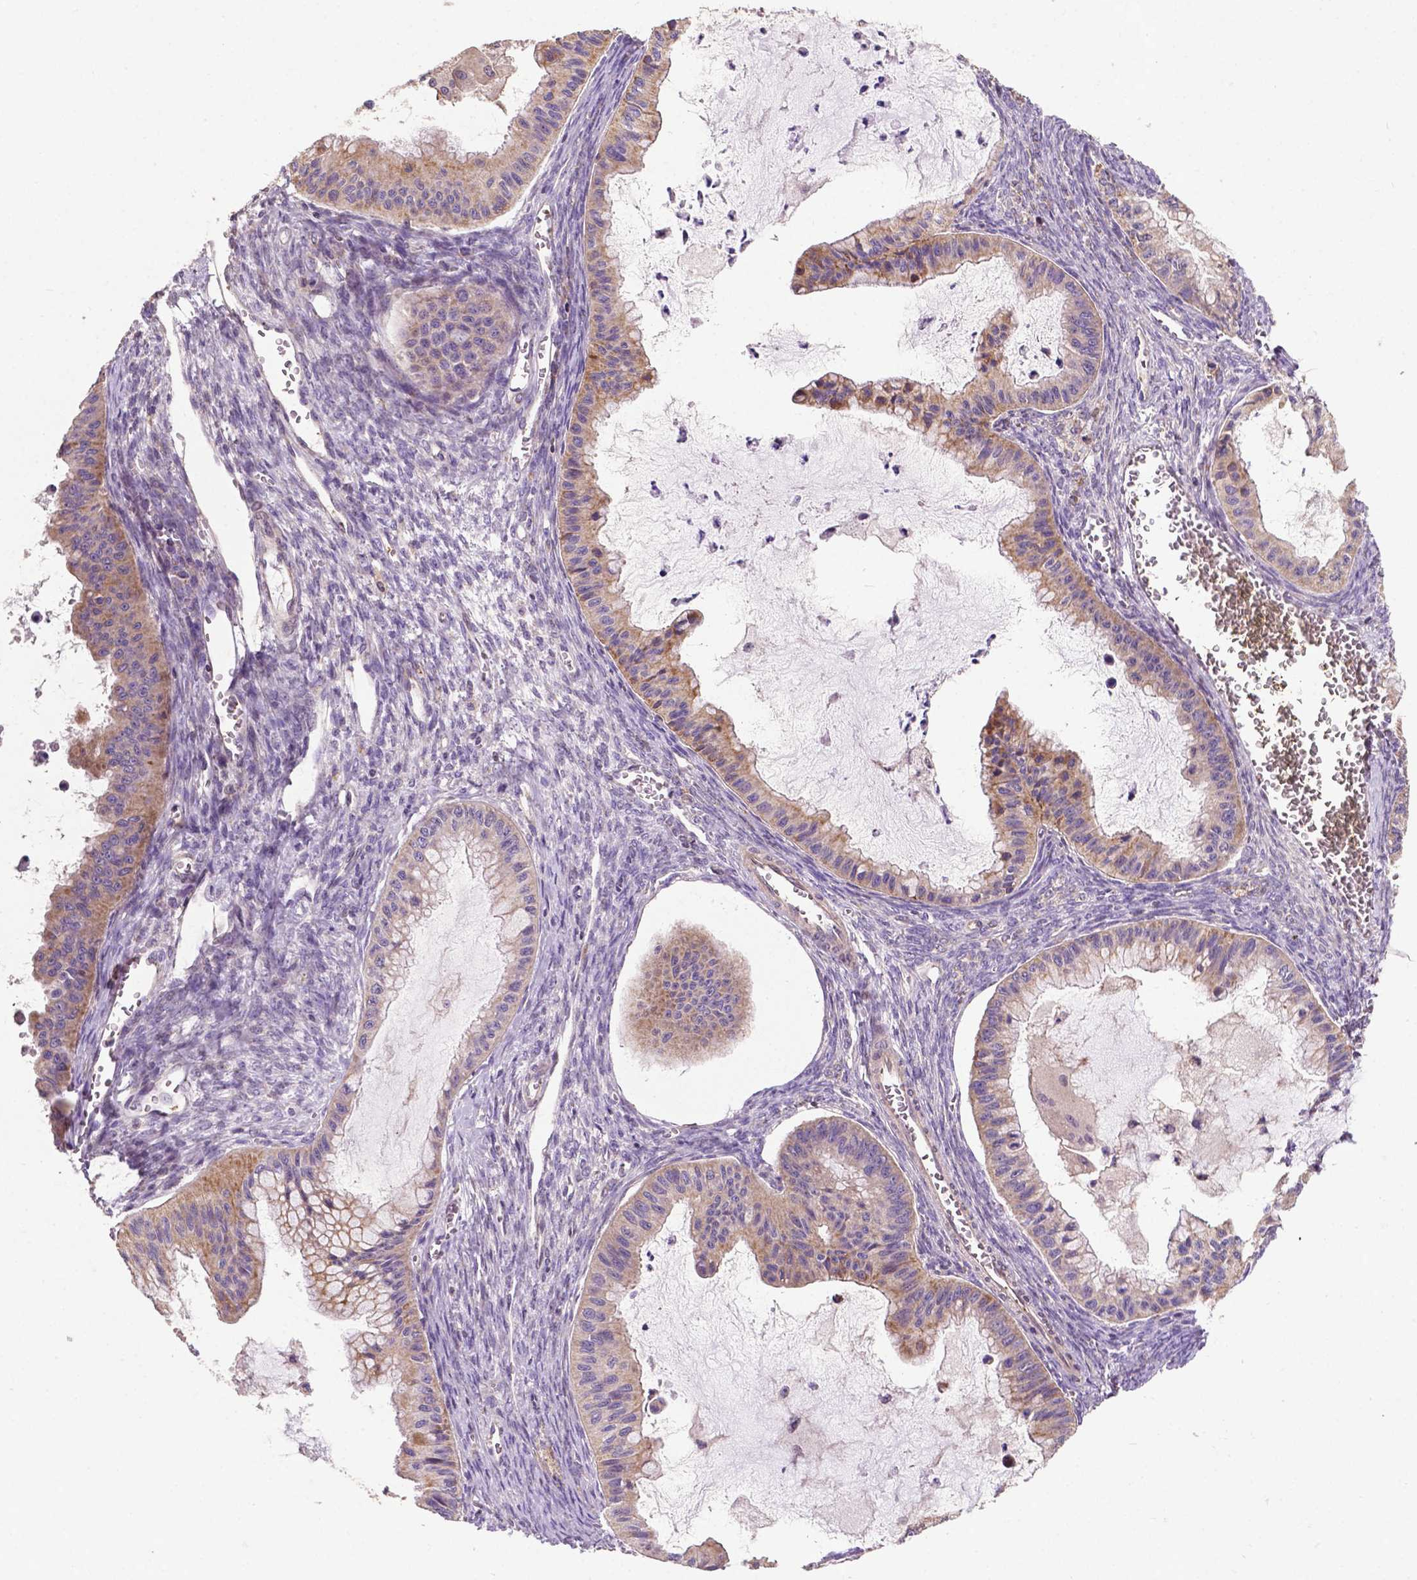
{"staining": {"intensity": "moderate", "quantity": "25%-75%", "location": "cytoplasmic/membranous"}, "tissue": "ovarian cancer", "cell_type": "Tumor cells", "image_type": "cancer", "snomed": [{"axis": "morphology", "description": "Cystadenocarcinoma, mucinous, NOS"}, {"axis": "topography", "description": "Ovary"}], "caption": "Human mucinous cystadenocarcinoma (ovarian) stained with a protein marker displays moderate staining in tumor cells.", "gene": "SPNS2", "patient": {"sex": "female", "age": 72}}